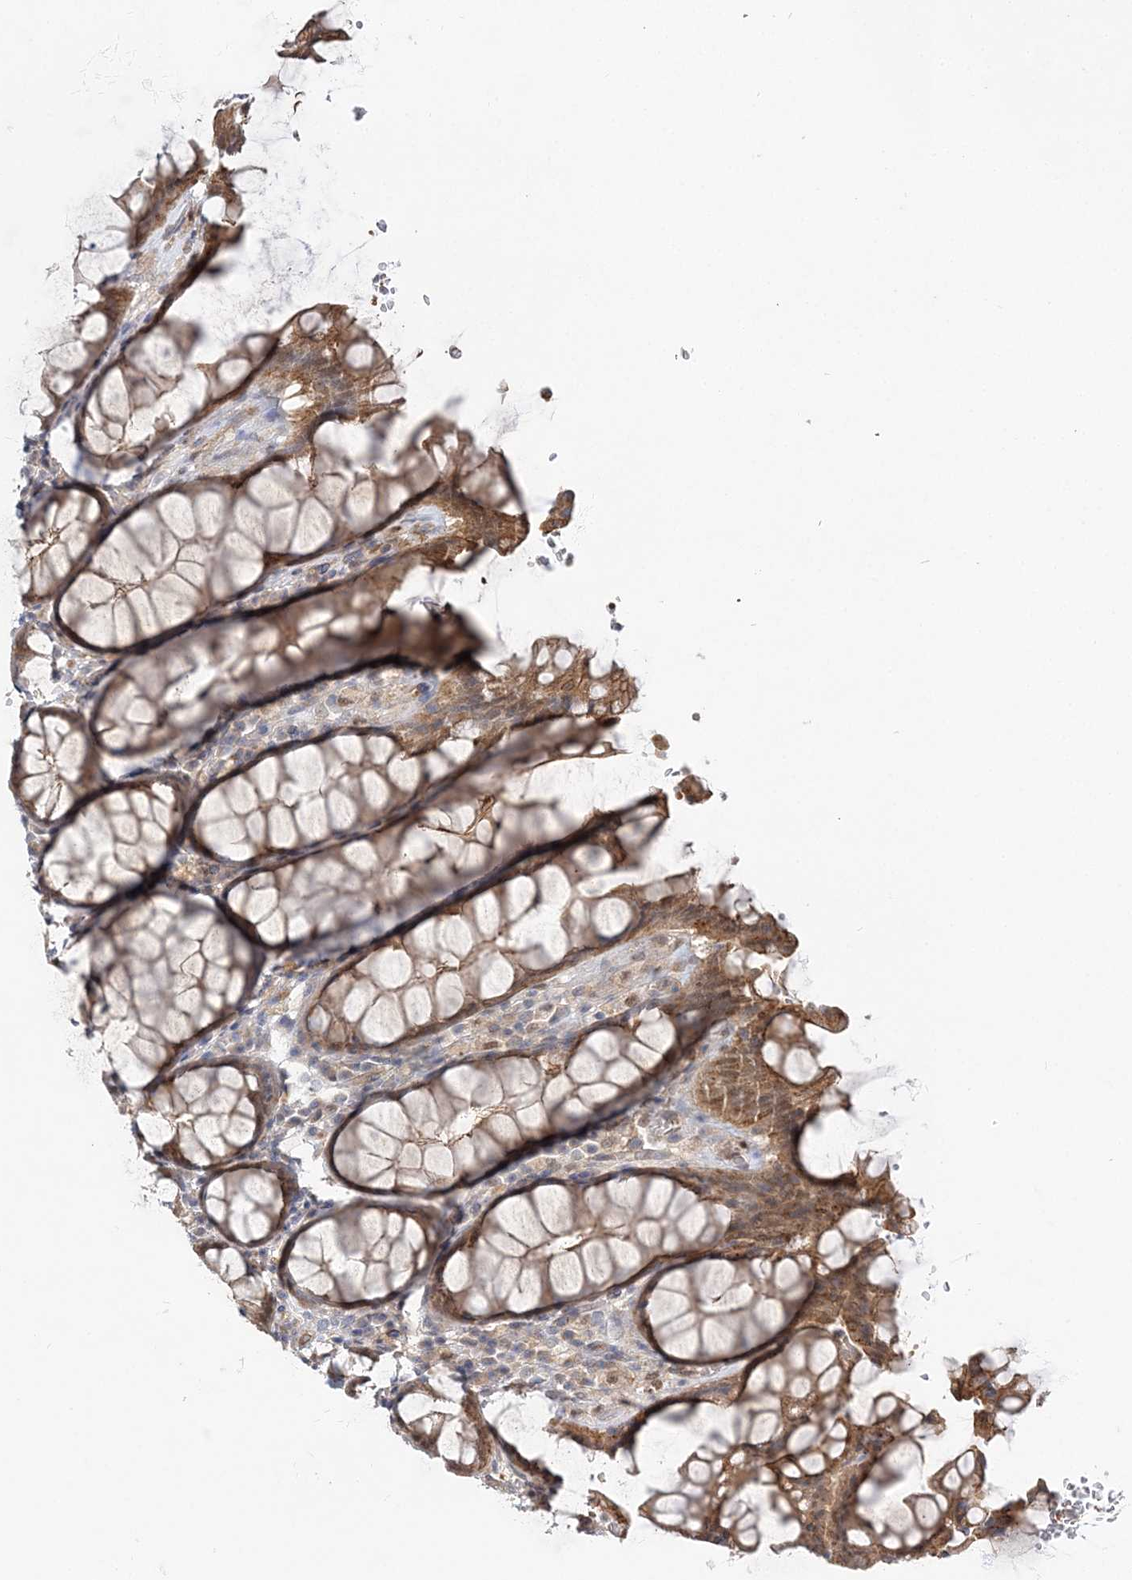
{"staining": {"intensity": "moderate", "quantity": ">75%", "location": "cytoplasmic/membranous"}, "tissue": "rectum", "cell_type": "Glandular cells", "image_type": "normal", "snomed": [{"axis": "morphology", "description": "Normal tissue, NOS"}, {"axis": "topography", "description": "Rectum"}], "caption": "Glandular cells reveal medium levels of moderate cytoplasmic/membranous positivity in approximately >75% of cells in unremarkable human rectum. The protein is shown in brown color, while the nuclei are stained blue.", "gene": "MAT2B", "patient": {"sex": "male", "age": 64}}